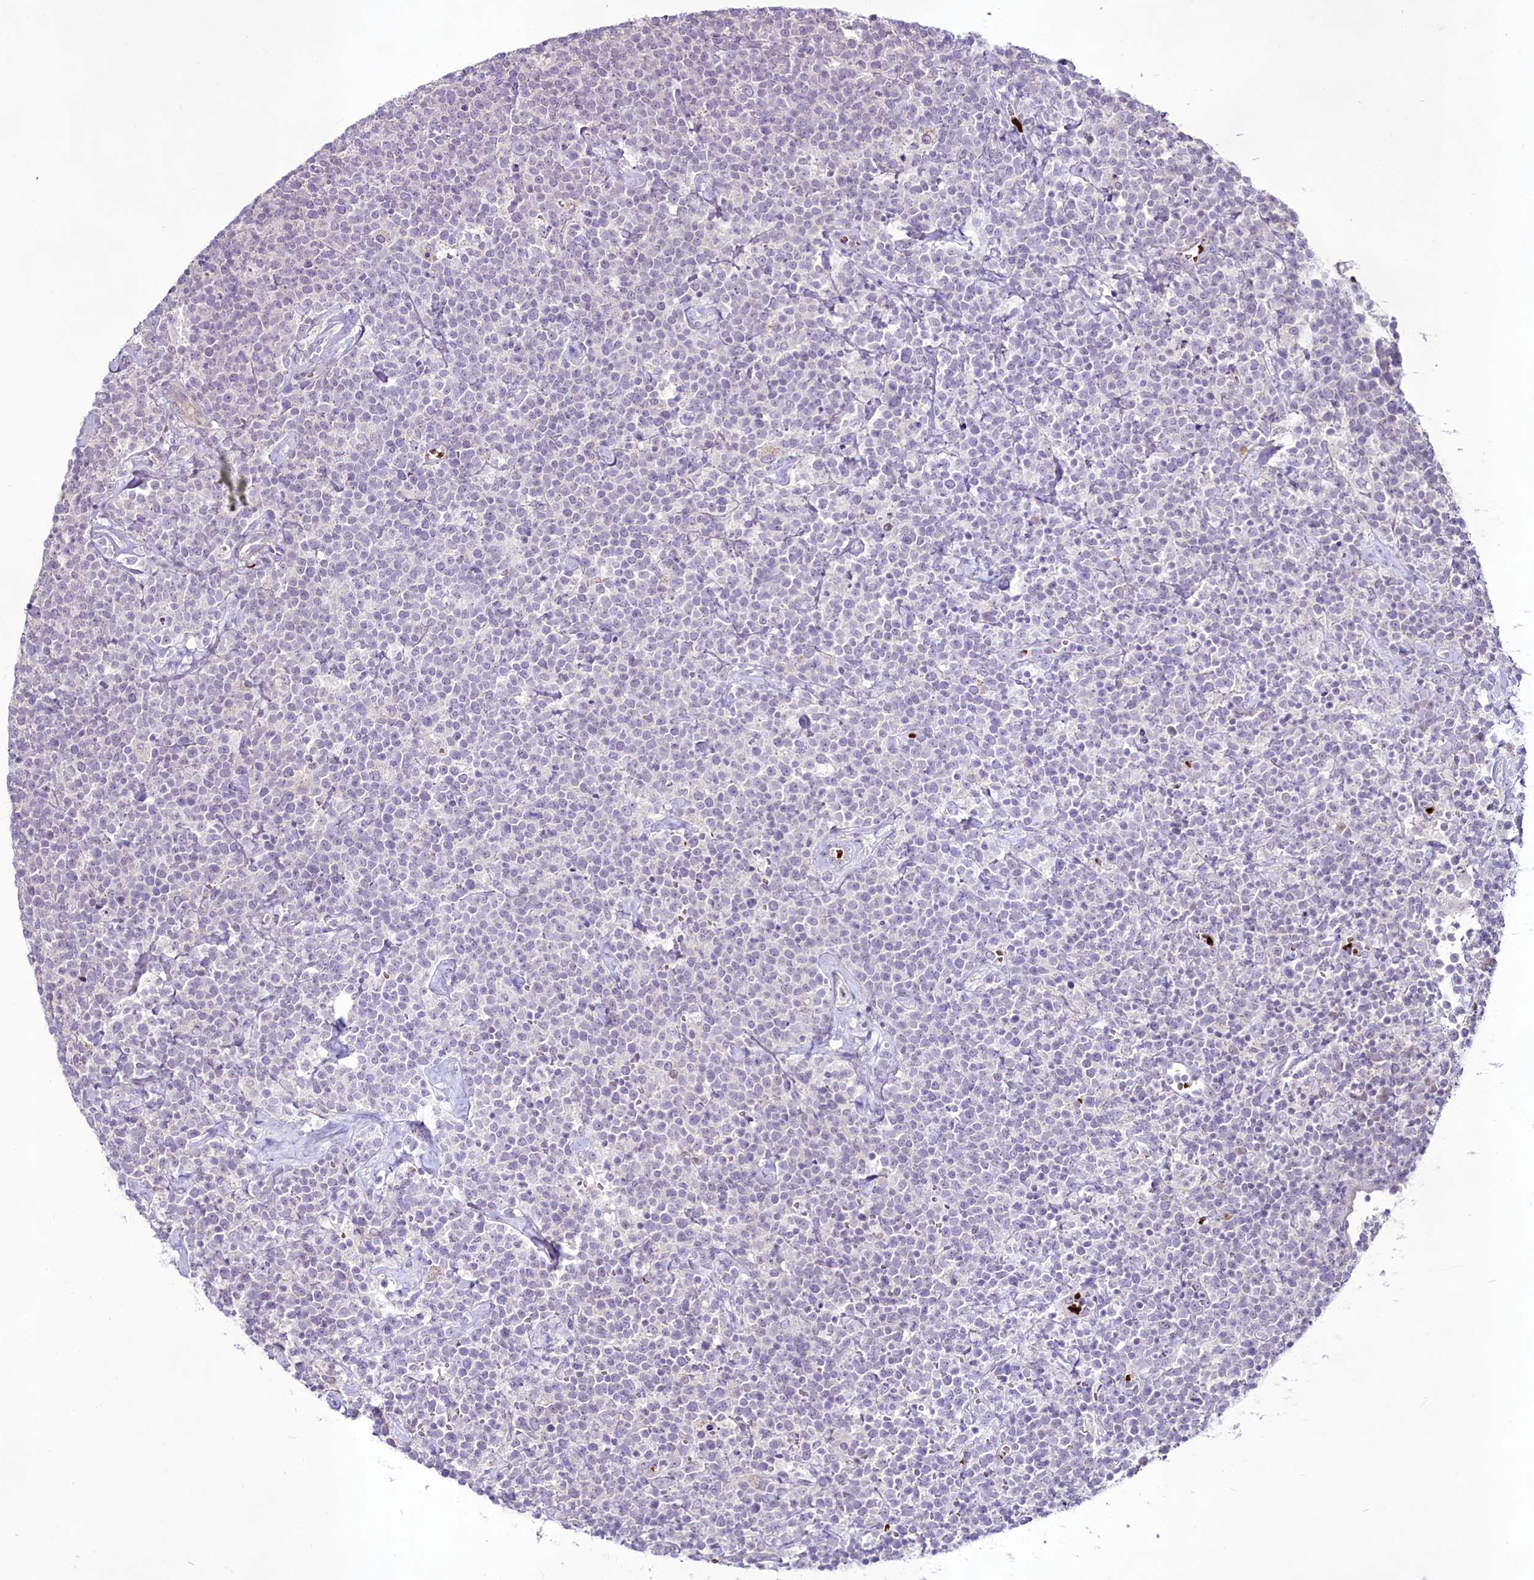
{"staining": {"intensity": "negative", "quantity": "none", "location": "none"}, "tissue": "lymphoma", "cell_type": "Tumor cells", "image_type": "cancer", "snomed": [{"axis": "morphology", "description": "Malignant lymphoma, non-Hodgkin's type, High grade"}, {"axis": "topography", "description": "Lymph node"}], "caption": "Immunohistochemical staining of human lymphoma displays no significant expression in tumor cells. (IHC, brightfield microscopy, high magnification).", "gene": "SUSD3", "patient": {"sex": "male", "age": 61}}